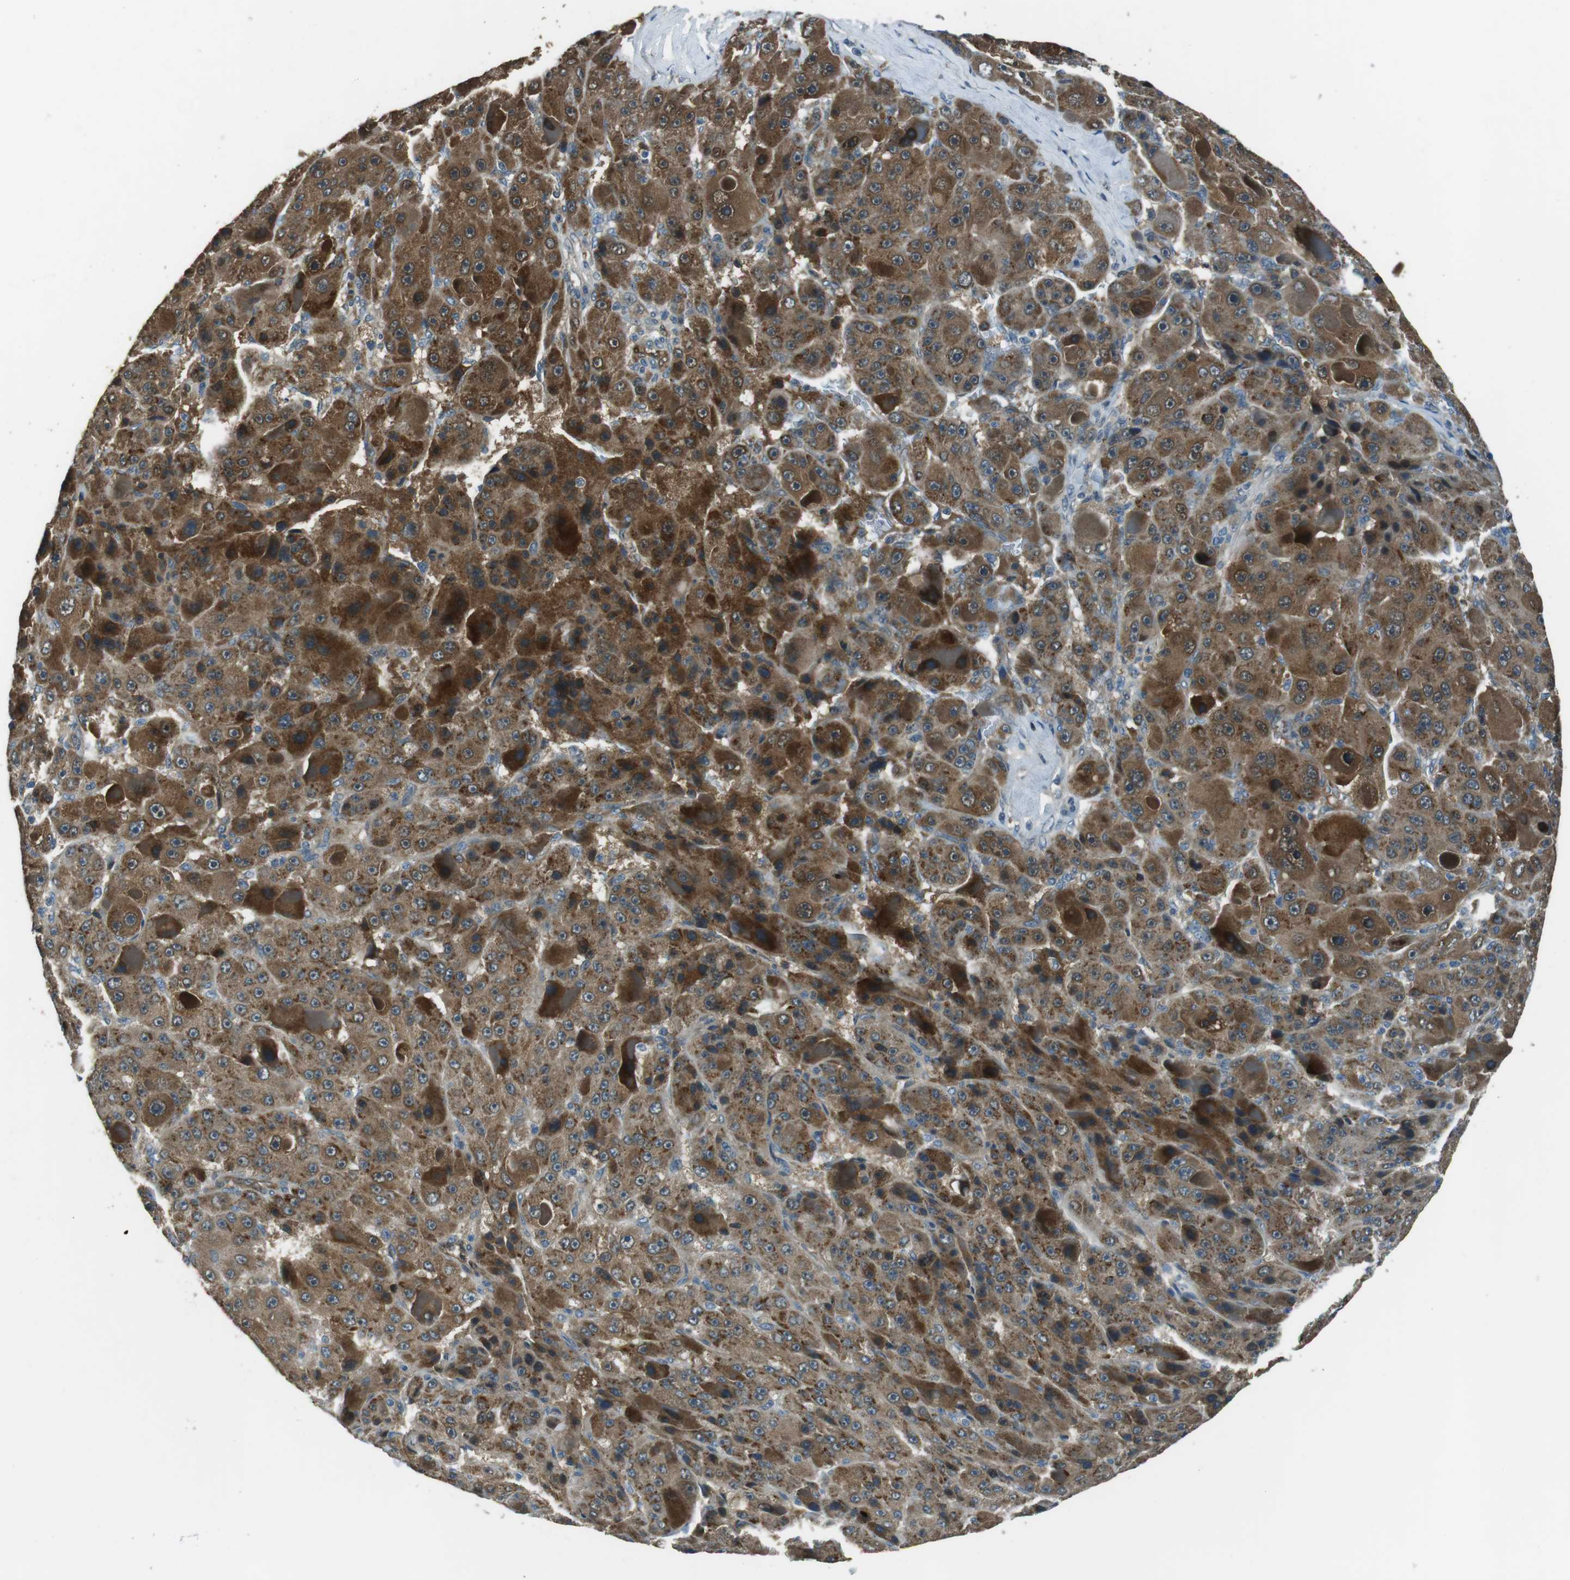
{"staining": {"intensity": "moderate", "quantity": ">75%", "location": "cytoplasmic/membranous"}, "tissue": "liver cancer", "cell_type": "Tumor cells", "image_type": "cancer", "snomed": [{"axis": "morphology", "description": "Carcinoma, Hepatocellular, NOS"}, {"axis": "topography", "description": "Liver"}], "caption": "Immunohistochemistry staining of hepatocellular carcinoma (liver), which demonstrates medium levels of moderate cytoplasmic/membranous staining in approximately >75% of tumor cells indicating moderate cytoplasmic/membranous protein positivity. The staining was performed using DAB (brown) for protein detection and nuclei were counterstained in hematoxylin (blue).", "gene": "MFAP3", "patient": {"sex": "male", "age": 76}}